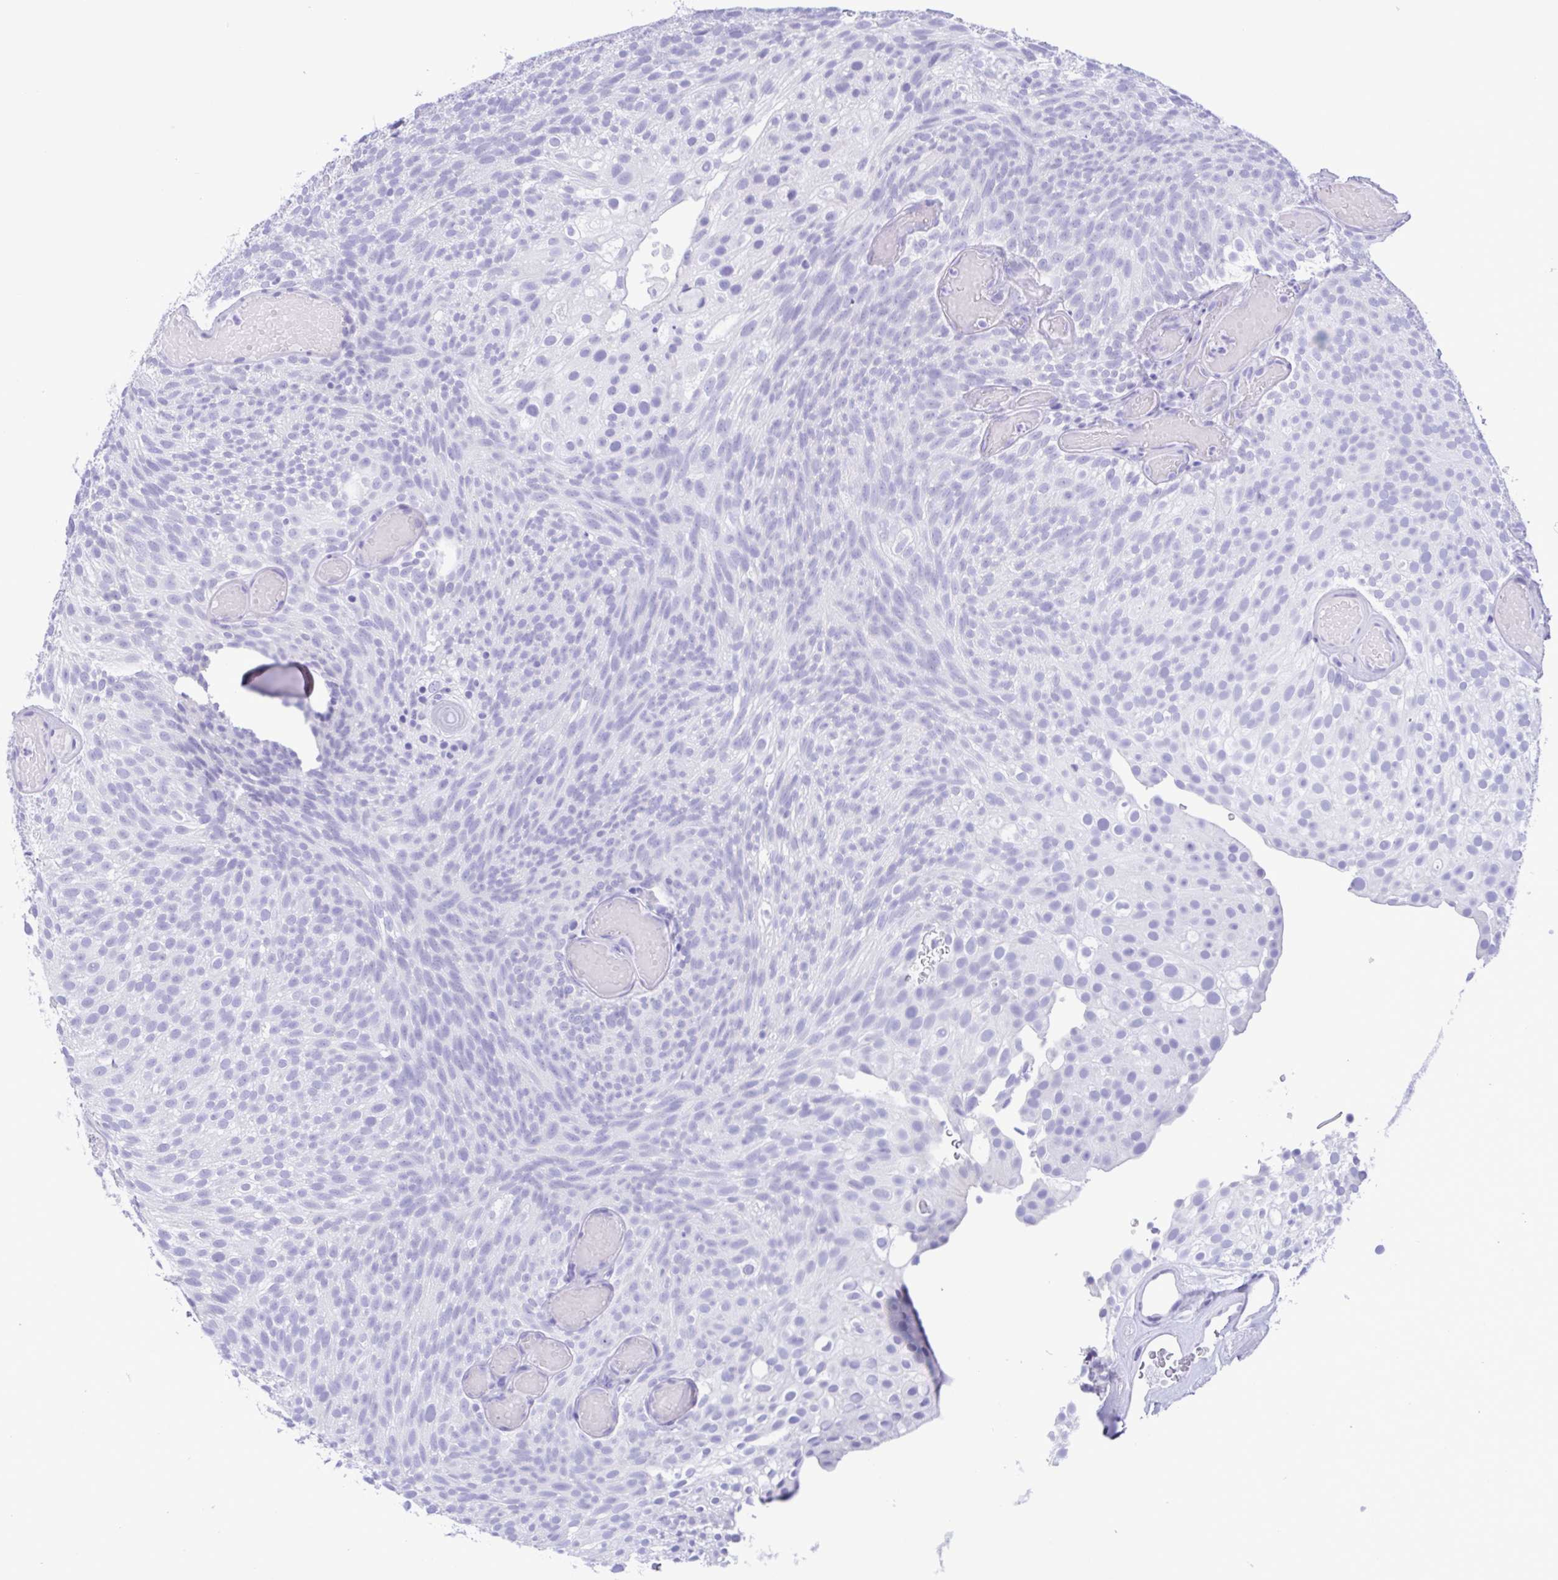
{"staining": {"intensity": "negative", "quantity": "none", "location": "none"}, "tissue": "urothelial cancer", "cell_type": "Tumor cells", "image_type": "cancer", "snomed": [{"axis": "morphology", "description": "Urothelial carcinoma, Low grade"}, {"axis": "topography", "description": "Urinary bladder"}], "caption": "There is no significant positivity in tumor cells of low-grade urothelial carcinoma. Nuclei are stained in blue.", "gene": "TSPY2", "patient": {"sex": "male", "age": 78}}